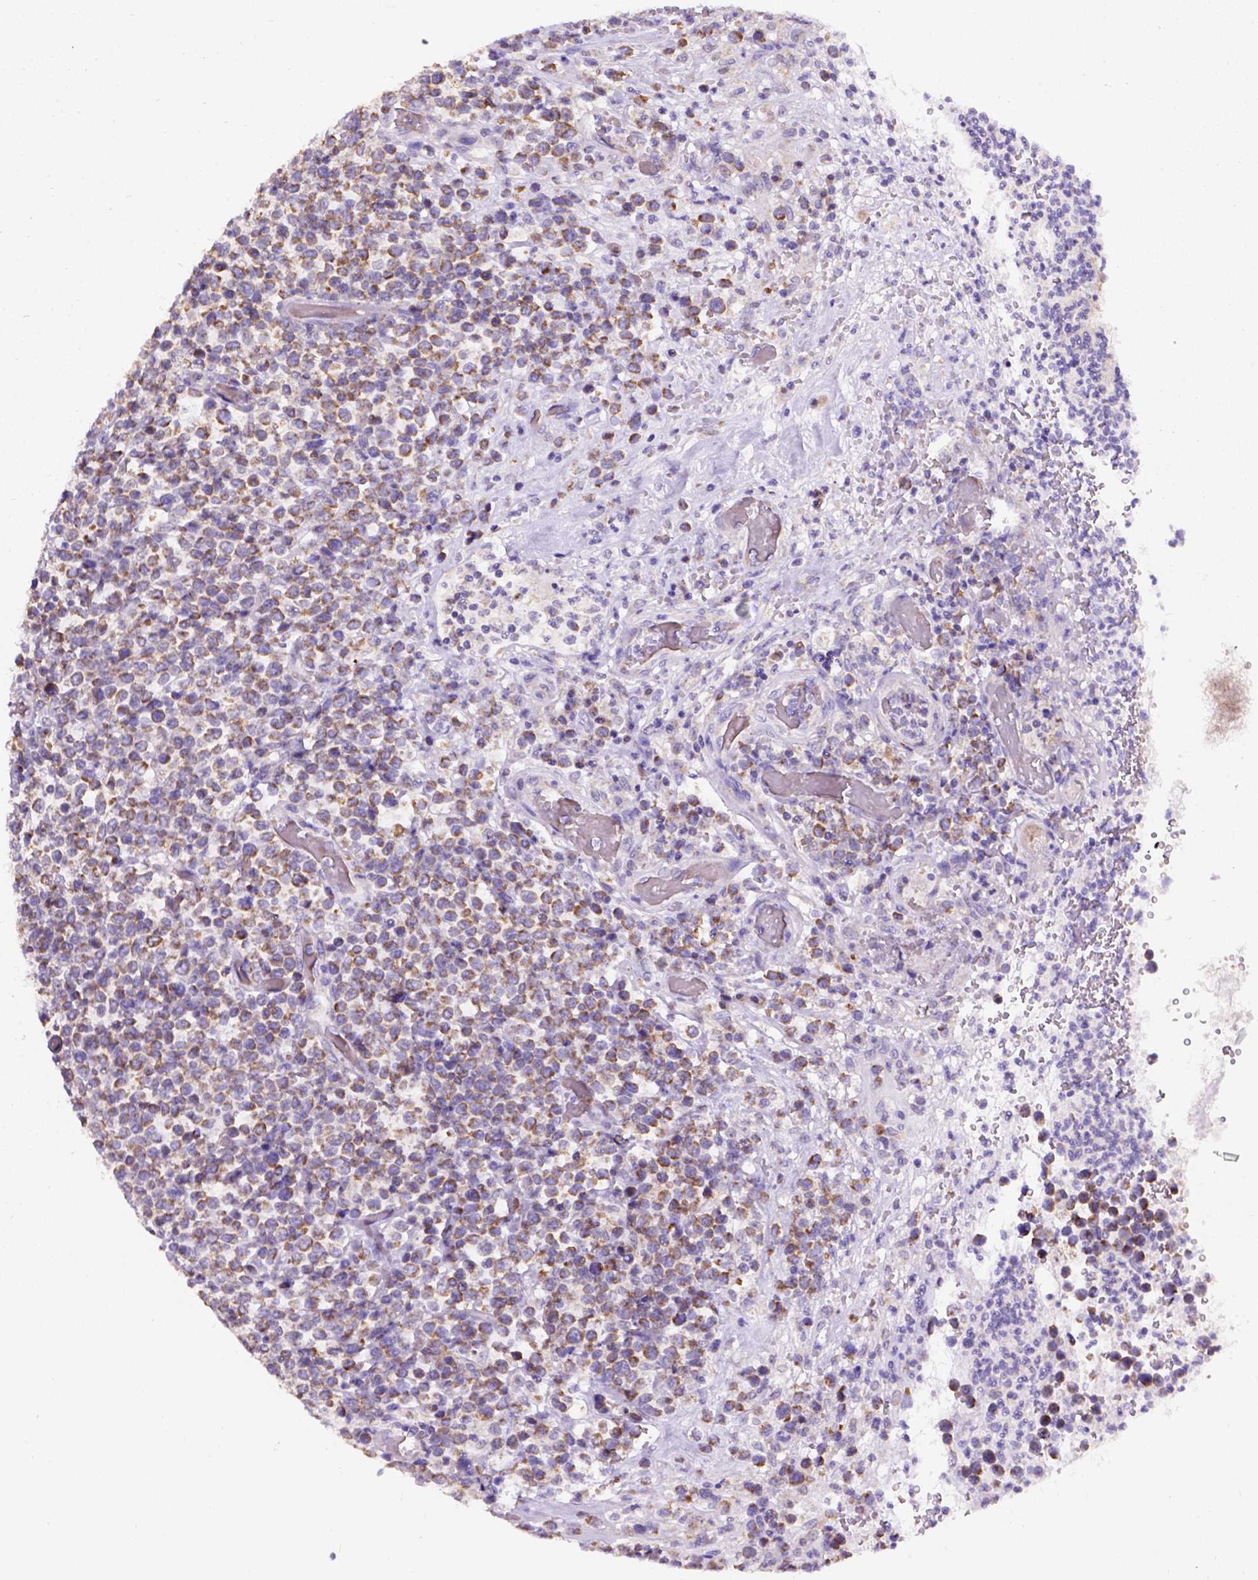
{"staining": {"intensity": "moderate", "quantity": ">75%", "location": "cytoplasmic/membranous"}, "tissue": "lymphoma", "cell_type": "Tumor cells", "image_type": "cancer", "snomed": [{"axis": "morphology", "description": "Malignant lymphoma, non-Hodgkin's type, High grade"}, {"axis": "topography", "description": "Soft tissue"}], "caption": "Protein staining of lymphoma tissue shows moderate cytoplasmic/membranous expression in approximately >75% of tumor cells. (DAB (3,3'-diaminobenzidine) IHC with brightfield microscopy, high magnification).", "gene": "L2HGDH", "patient": {"sex": "female", "age": 56}}